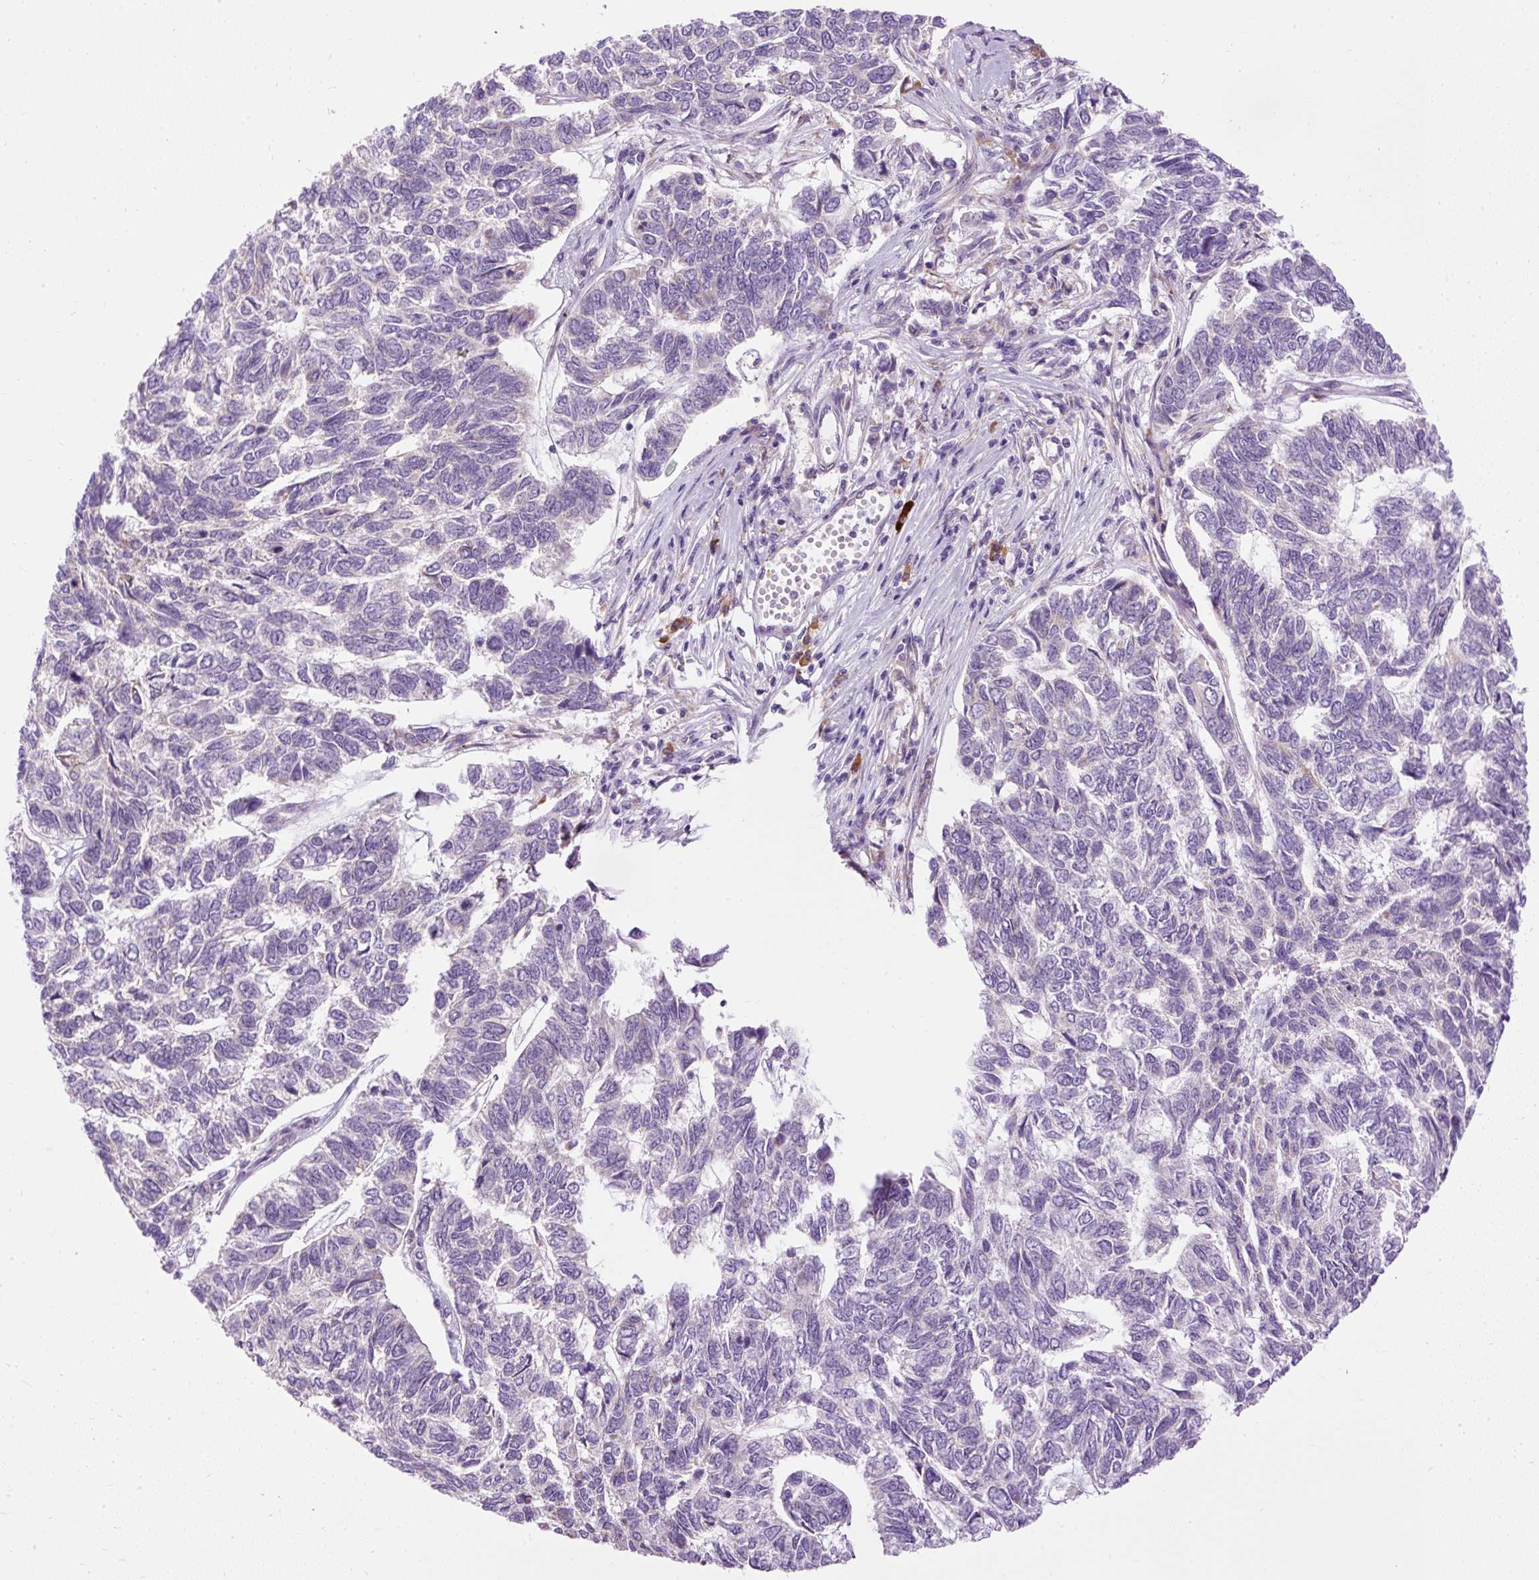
{"staining": {"intensity": "negative", "quantity": "none", "location": "none"}, "tissue": "skin cancer", "cell_type": "Tumor cells", "image_type": "cancer", "snomed": [{"axis": "morphology", "description": "Basal cell carcinoma"}, {"axis": "topography", "description": "Skin"}], "caption": "High power microscopy histopathology image of an immunohistochemistry photomicrograph of skin cancer (basal cell carcinoma), revealing no significant positivity in tumor cells.", "gene": "SYBU", "patient": {"sex": "female", "age": 65}}